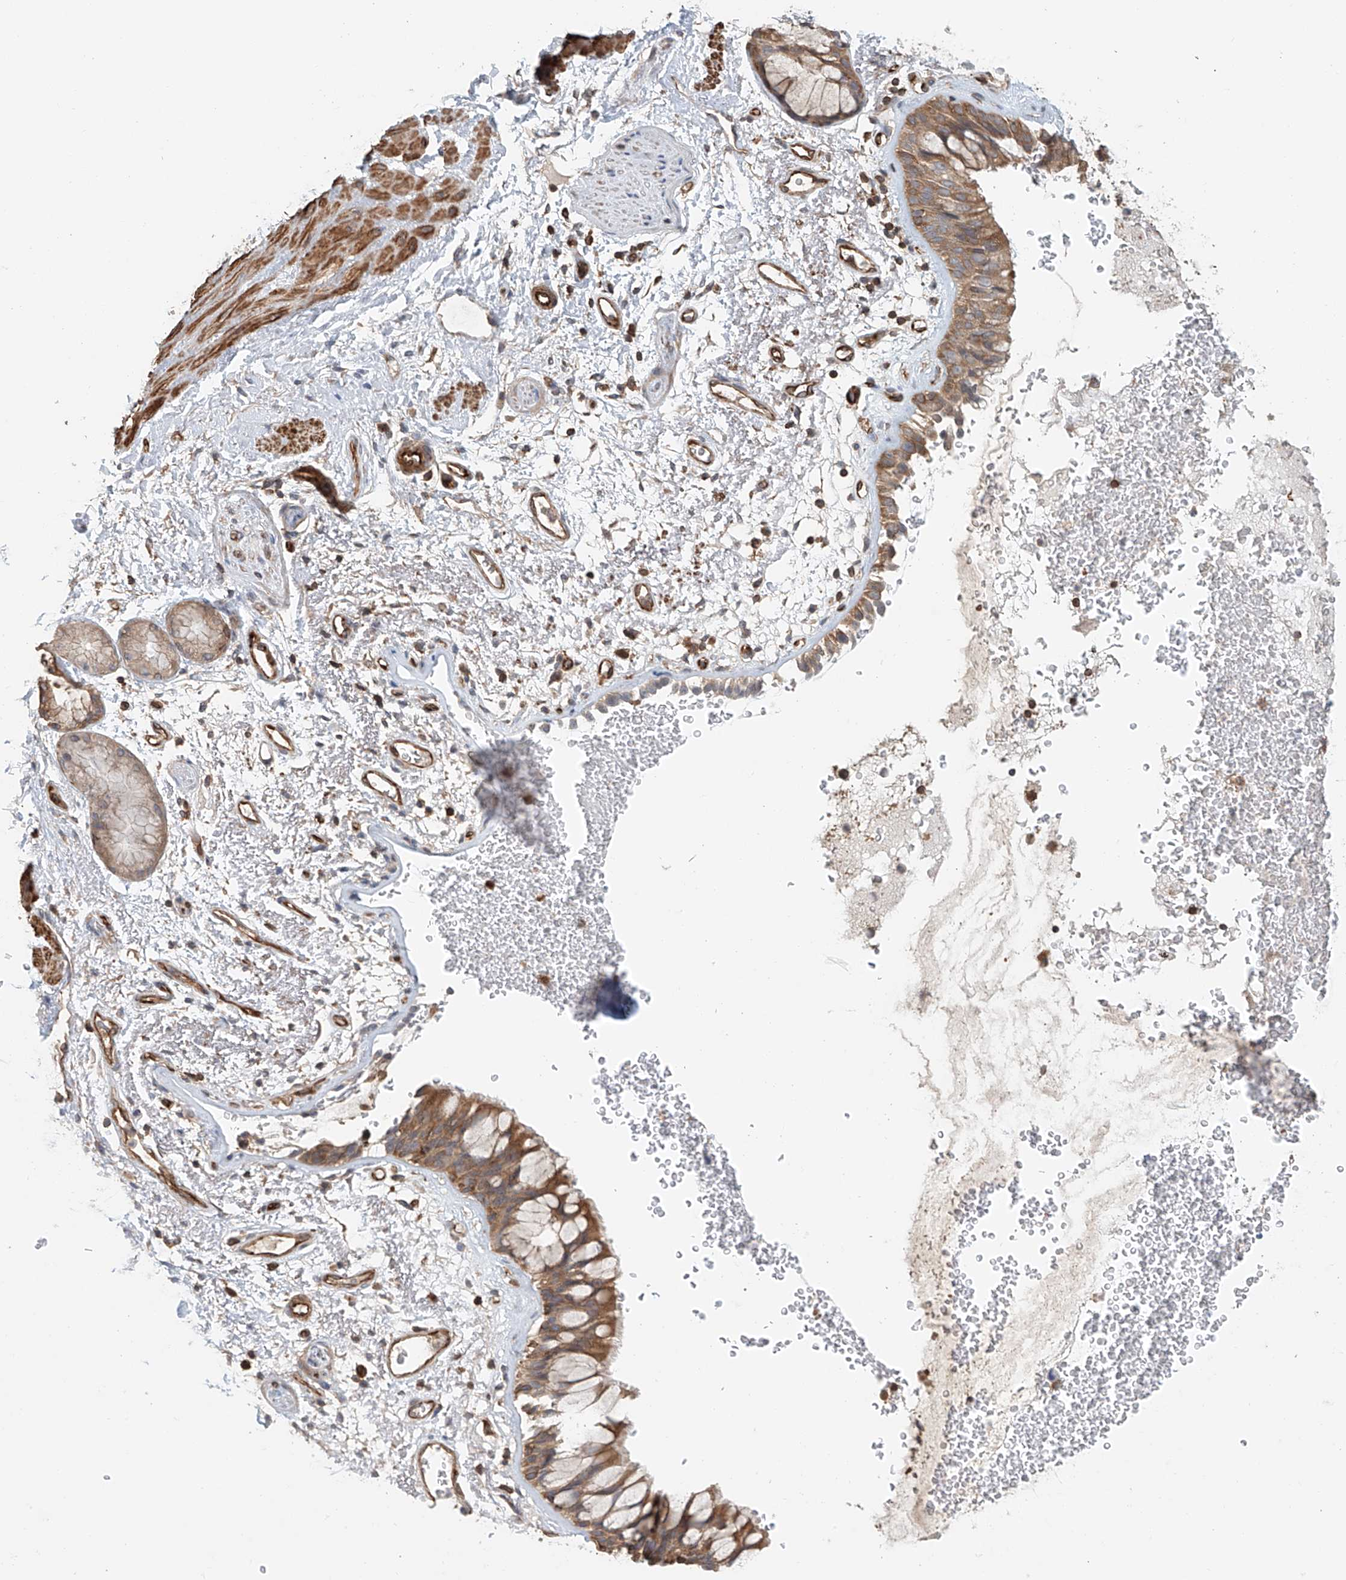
{"staining": {"intensity": "moderate", "quantity": ">75%", "location": "cytoplasmic/membranous"}, "tissue": "bronchus", "cell_type": "Respiratory epithelial cells", "image_type": "normal", "snomed": [{"axis": "morphology", "description": "Normal tissue, NOS"}, {"axis": "morphology", "description": "Squamous cell carcinoma, NOS"}, {"axis": "topography", "description": "Lymph node"}, {"axis": "topography", "description": "Bronchus"}, {"axis": "topography", "description": "Lung"}], "caption": "Benign bronchus was stained to show a protein in brown. There is medium levels of moderate cytoplasmic/membranous staining in about >75% of respiratory epithelial cells.", "gene": "FRYL", "patient": {"sex": "male", "age": 66}}